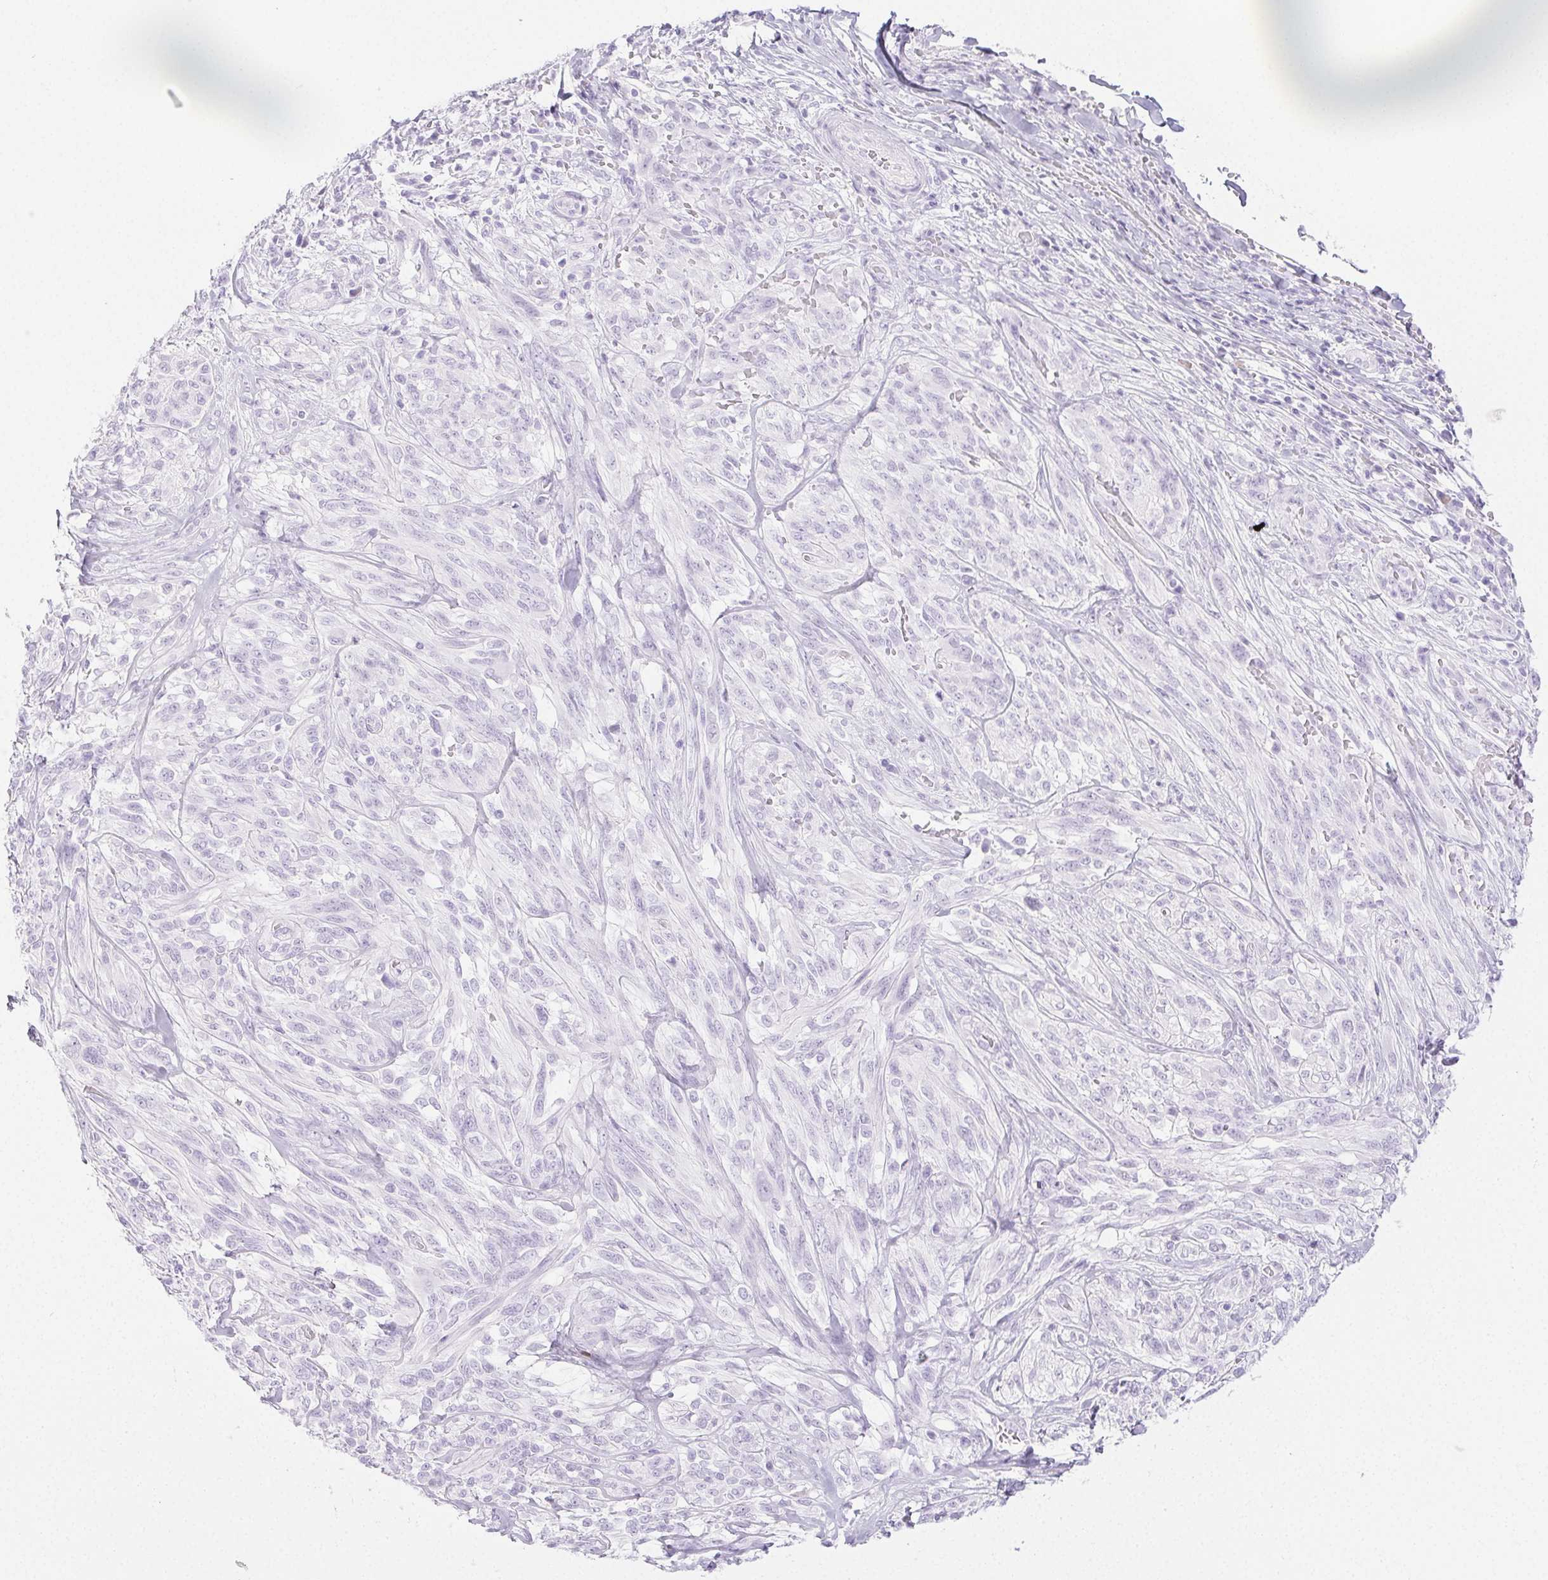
{"staining": {"intensity": "negative", "quantity": "none", "location": "none"}, "tissue": "melanoma", "cell_type": "Tumor cells", "image_type": "cancer", "snomed": [{"axis": "morphology", "description": "Malignant melanoma, NOS"}, {"axis": "topography", "description": "Skin"}], "caption": "The immunohistochemistry image has no significant positivity in tumor cells of melanoma tissue.", "gene": "PI3", "patient": {"sex": "female", "age": 91}}